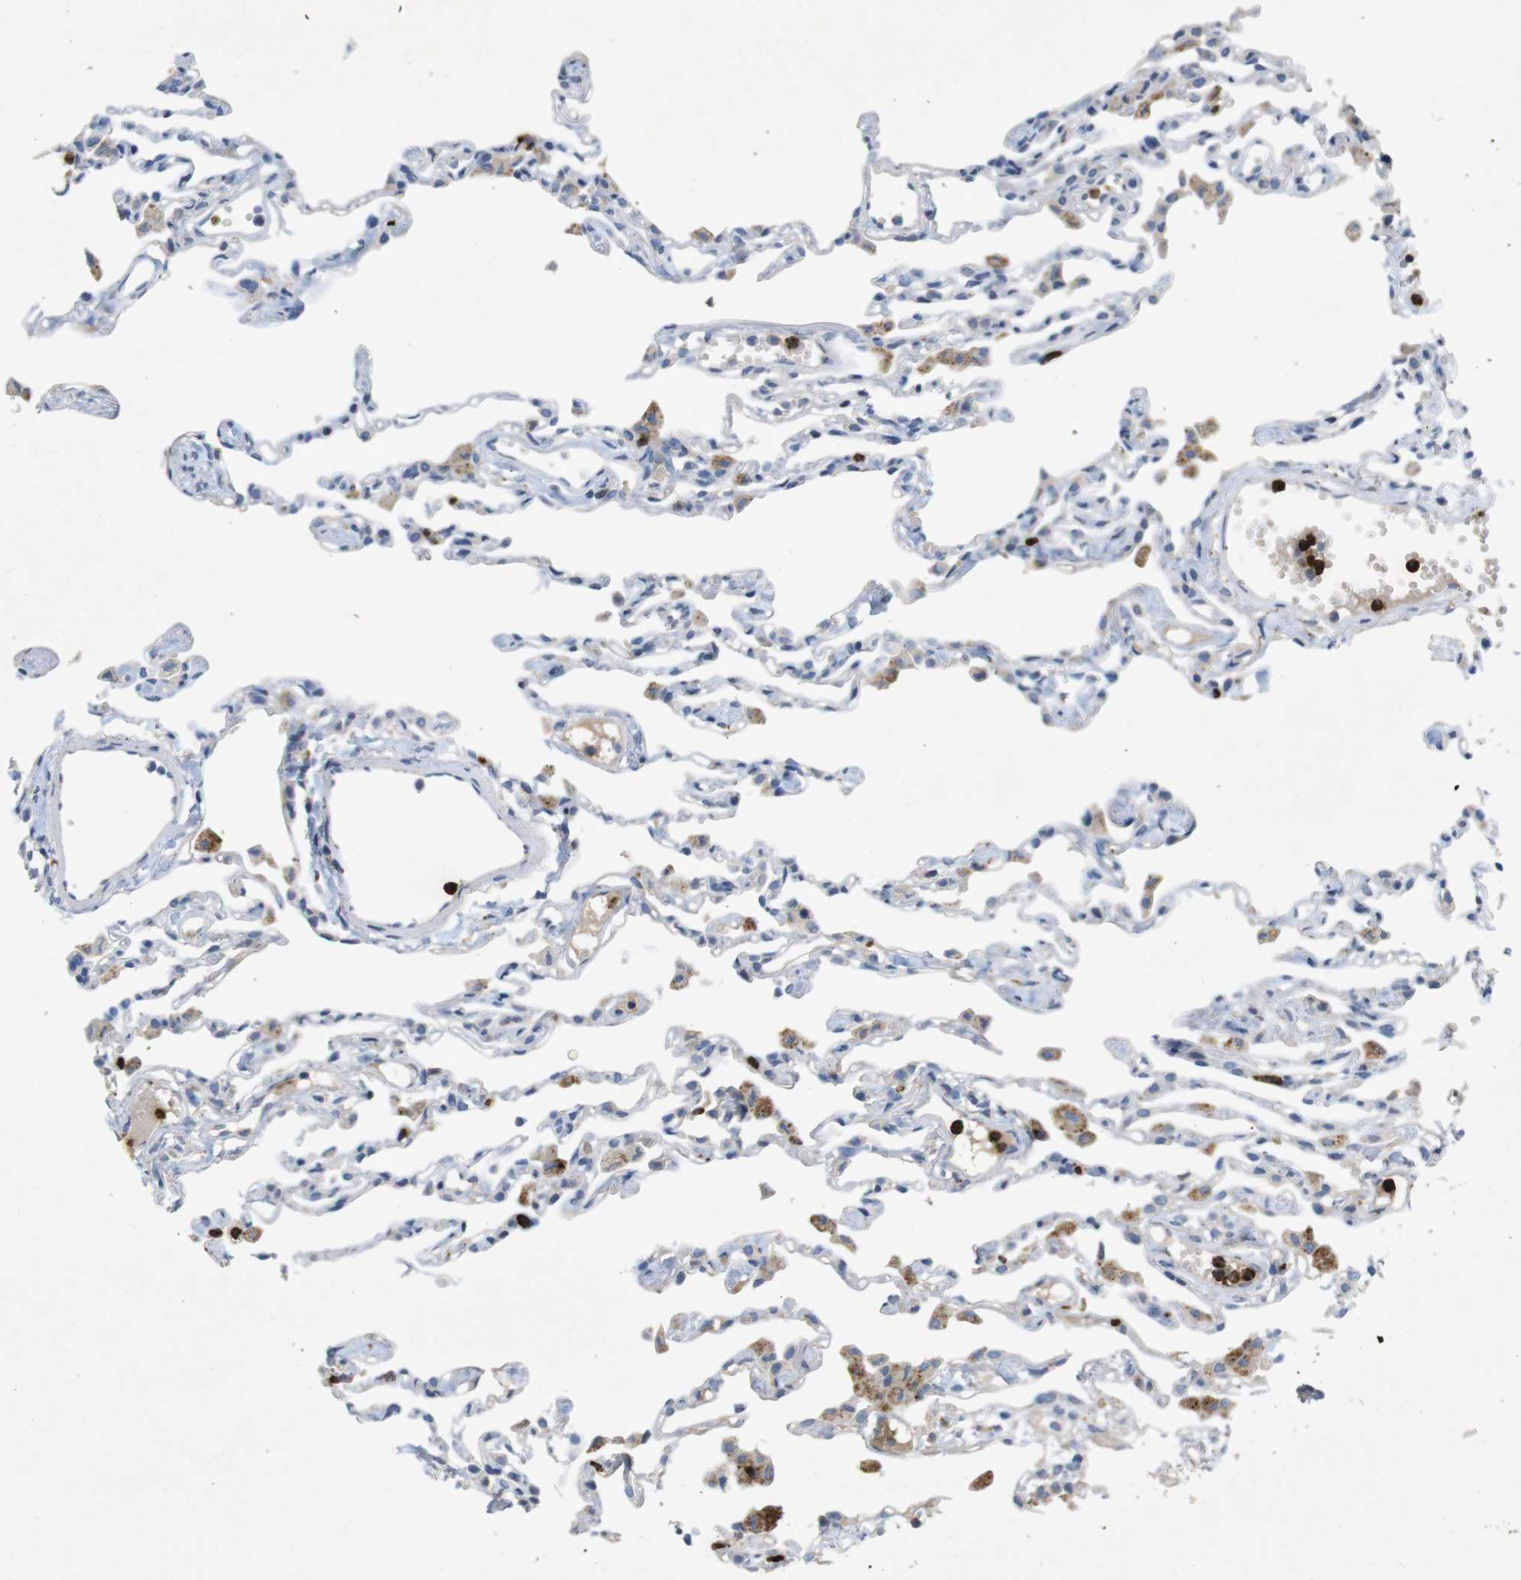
{"staining": {"intensity": "weak", "quantity": "<25%", "location": "cytoplasmic/membranous"}, "tissue": "lung", "cell_type": "Alveolar cells", "image_type": "normal", "snomed": [{"axis": "morphology", "description": "Normal tissue, NOS"}, {"axis": "topography", "description": "Lung"}], "caption": "The image demonstrates no staining of alveolar cells in normal lung. The staining is performed using DAB brown chromogen with nuclei counter-stained in using hematoxylin.", "gene": "TSPAN14", "patient": {"sex": "female", "age": 49}}